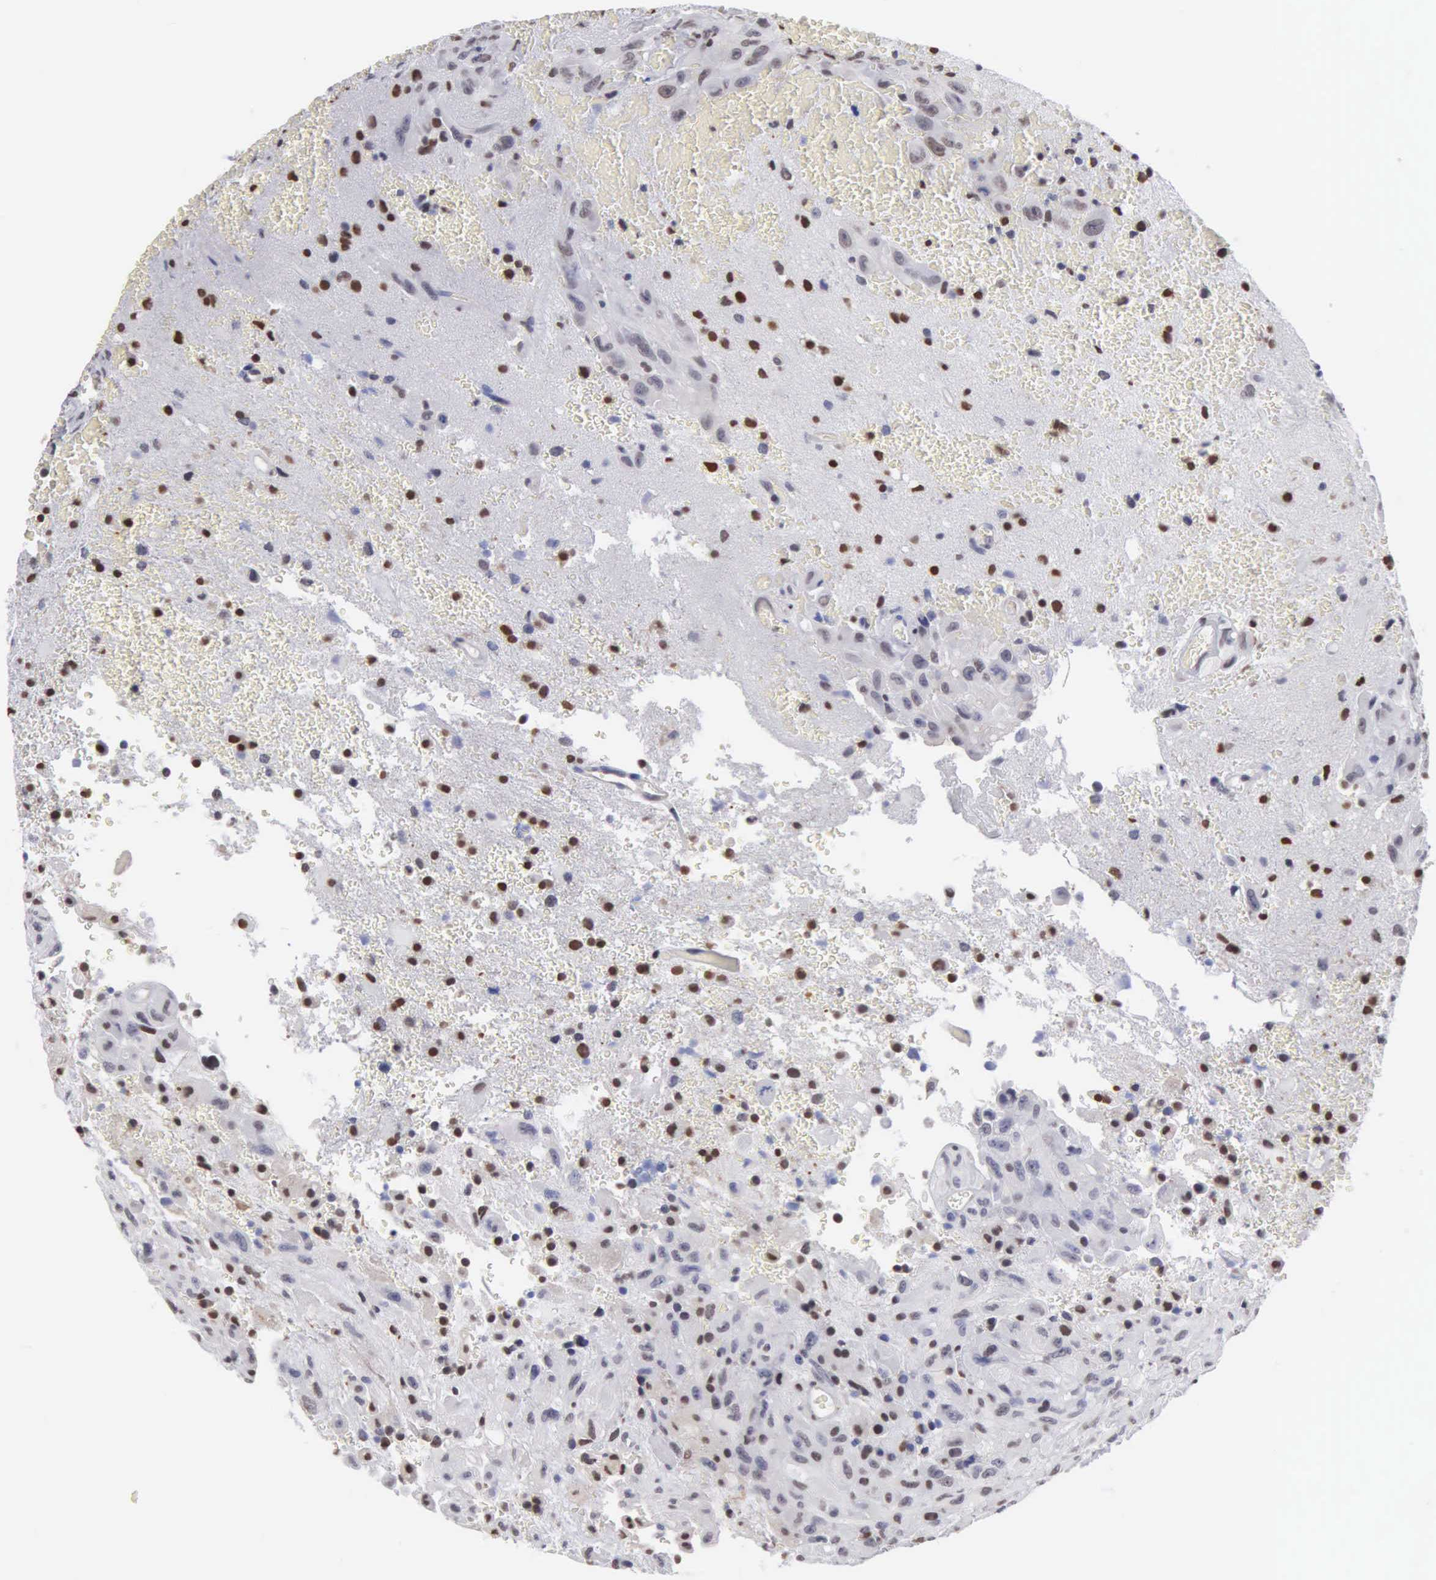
{"staining": {"intensity": "strong", "quantity": "25%-75%", "location": "nuclear"}, "tissue": "glioma", "cell_type": "Tumor cells", "image_type": "cancer", "snomed": [{"axis": "morphology", "description": "Glioma, malignant, High grade"}, {"axis": "topography", "description": "Brain"}], "caption": "The image reveals immunohistochemical staining of malignant glioma (high-grade). There is strong nuclear staining is present in approximately 25%-75% of tumor cells.", "gene": "CCNG1", "patient": {"sex": "male", "age": 48}}